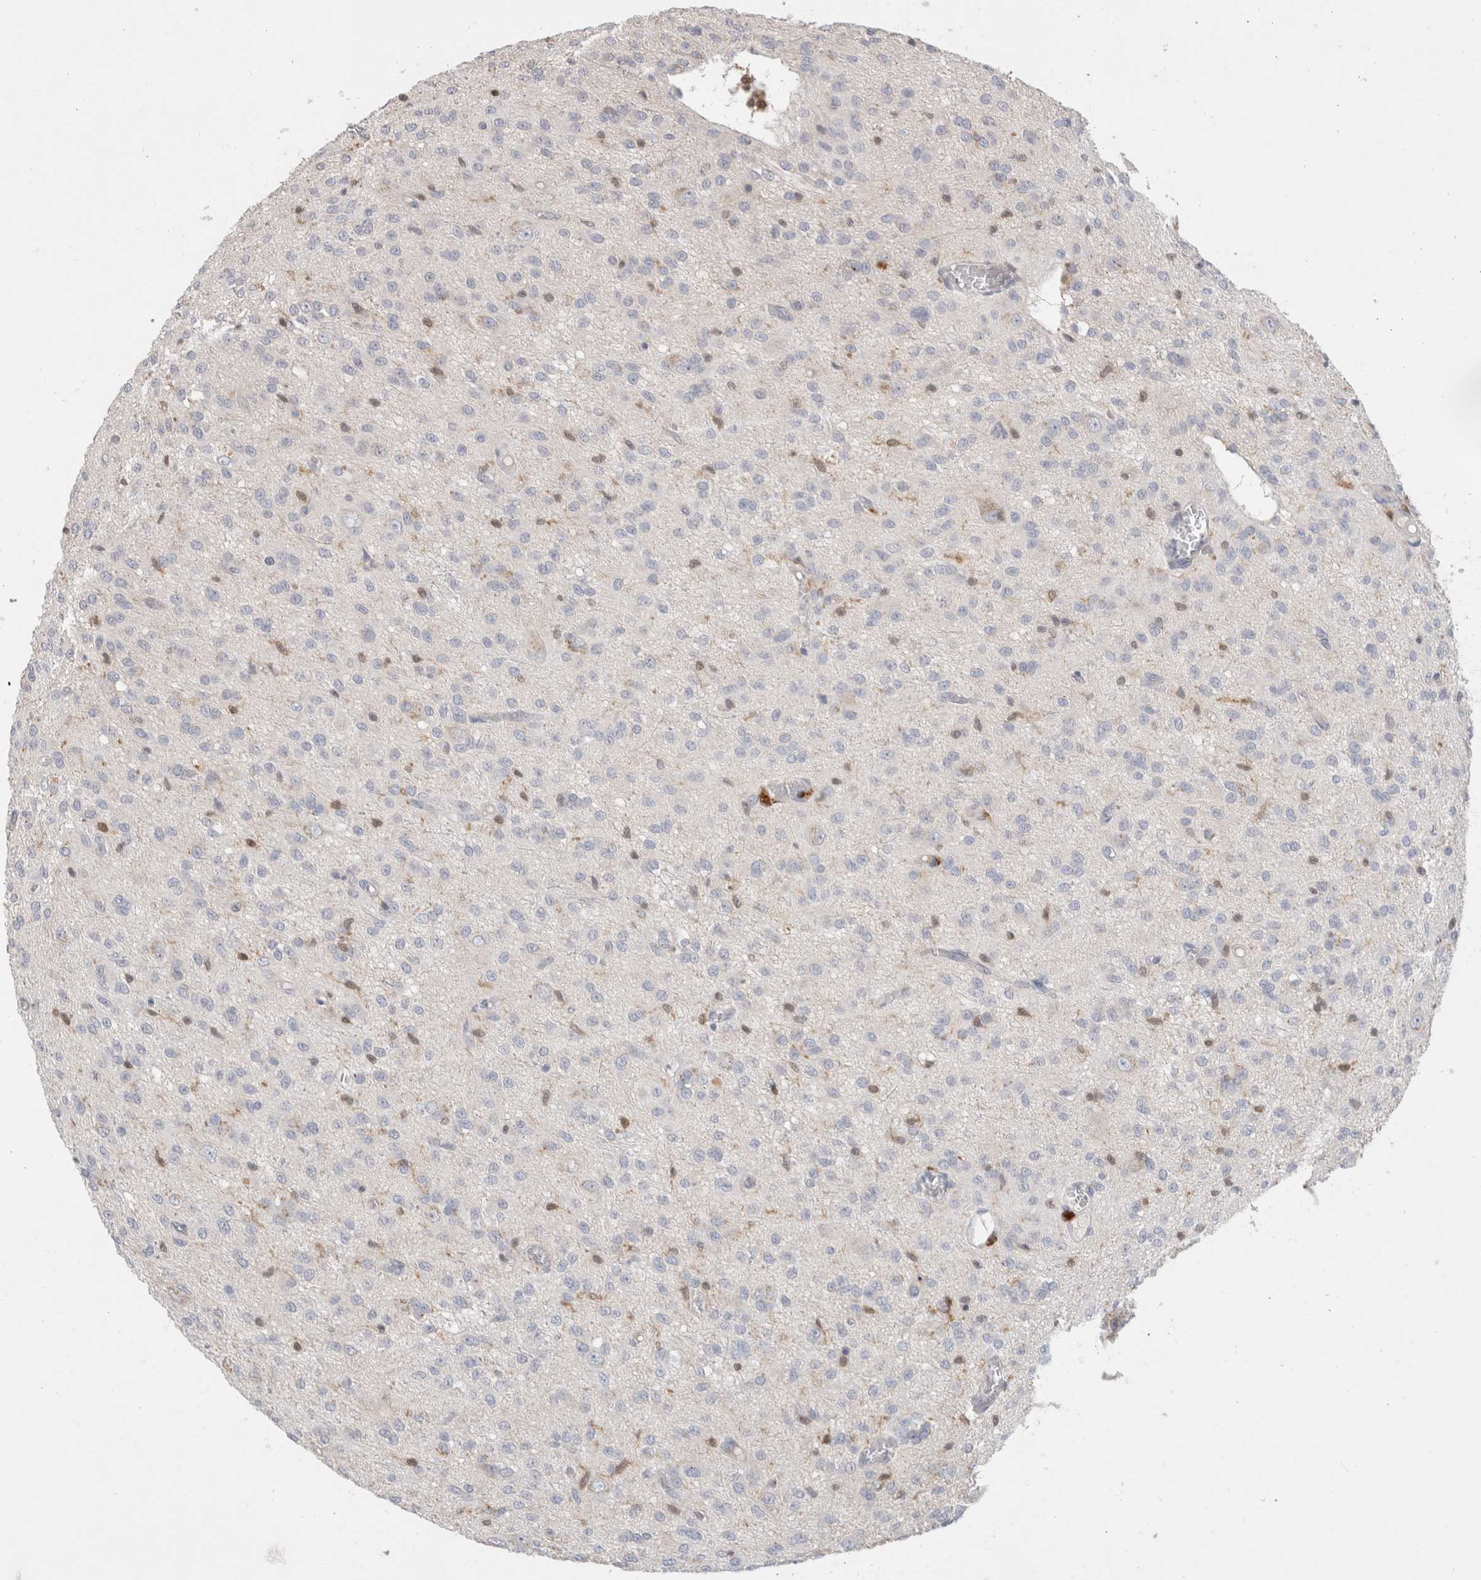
{"staining": {"intensity": "negative", "quantity": "none", "location": "none"}, "tissue": "glioma", "cell_type": "Tumor cells", "image_type": "cancer", "snomed": [{"axis": "morphology", "description": "Glioma, malignant, High grade"}, {"axis": "topography", "description": "Brain"}], "caption": "Protein analysis of glioma shows no significant staining in tumor cells.", "gene": "HPGDS", "patient": {"sex": "female", "age": 59}}